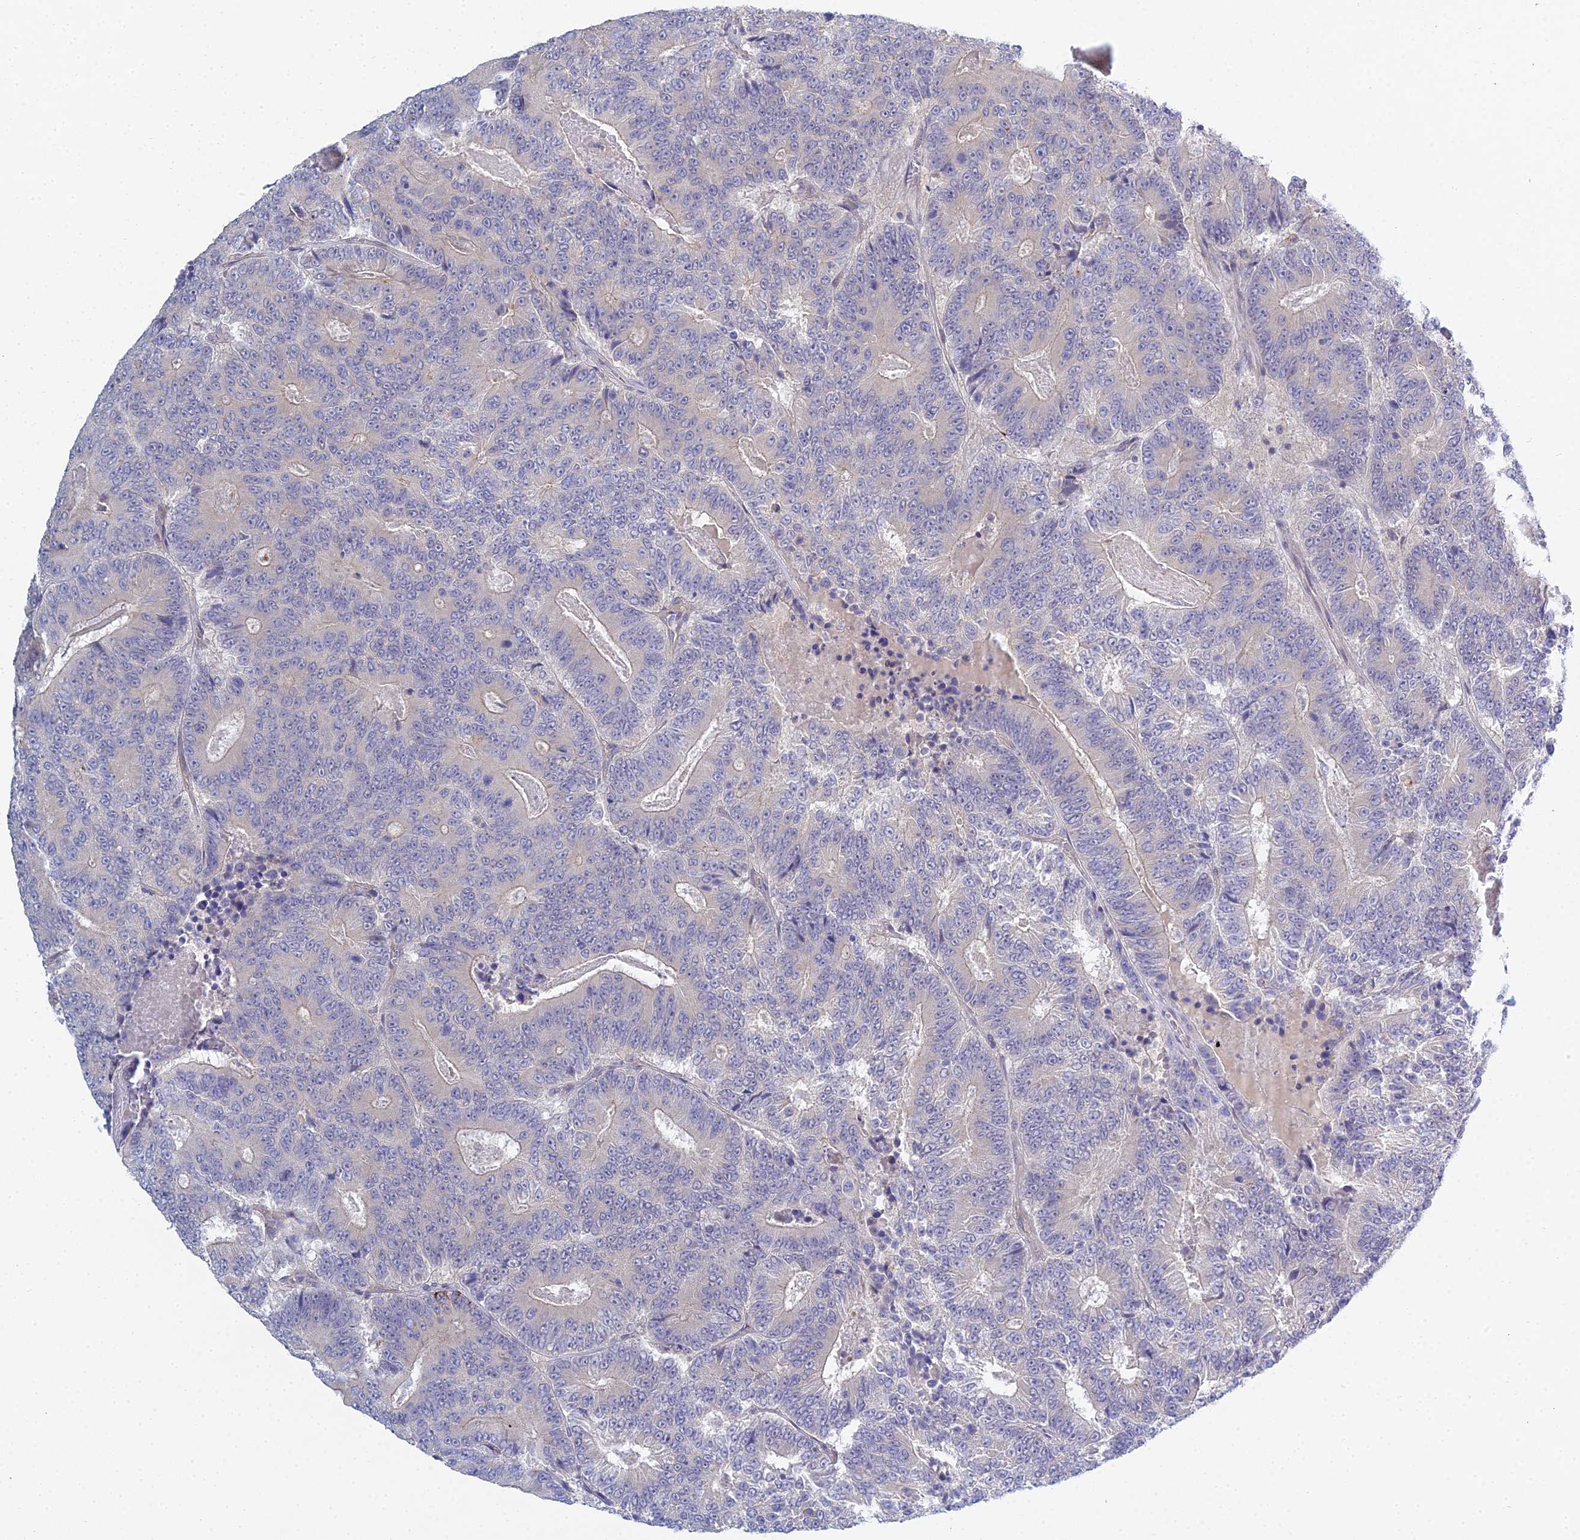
{"staining": {"intensity": "negative", "quantity": "none", "location": "none"}, "tissue": "colorectal cancer", "cell_type": "Tumor cells", "image_type": "cancer", "snomed": [{"axis": "morphology", "description": "Adenocarcinoma, NOS"}, {"axis": "topography", "description": "Colon"}], "caption": "Immunohistochemistry (IHC) micrograph of neoplastic tissue: human adenocarcinoma (colorectal) stained with DAB (3,3'-diaminobenzidine) reveals no significant protein staining in tumor cells.", "gene": "METTL26", "patient": {"sex": "male", "age": 83}}